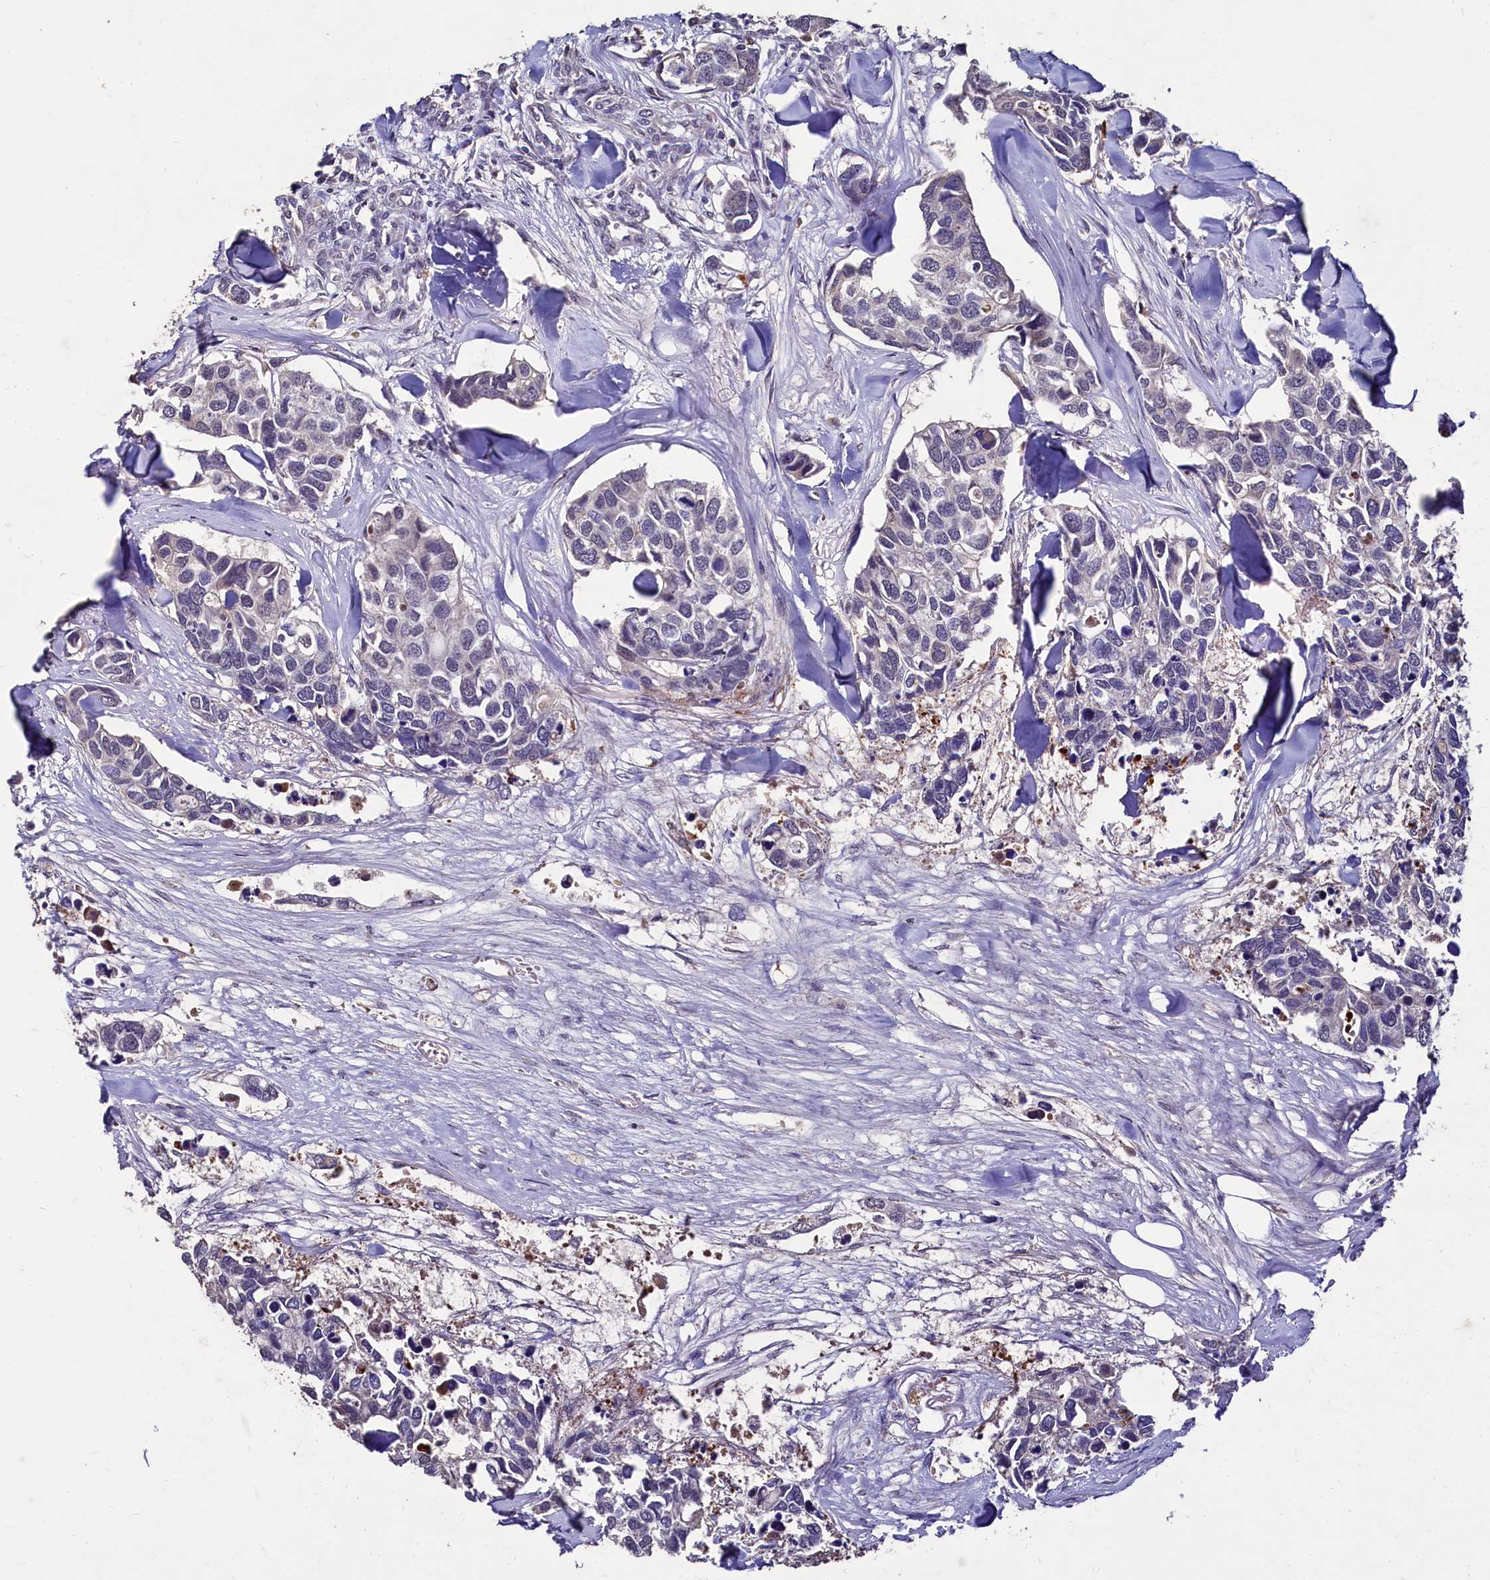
{"staining": {"intensity": "negative", "quantity": "none", "location": "none"}, "tissue": "breast cancer", "cell_type": "Tumor cells", "image_type": "cancer", "snomed": [{"axis": "morphology", "description": "Duct carcinoma"}, {"axis": "topography", "description": "Breast"}], "caption": "High power microscopy image of an immunohistochemistry photomicrograph of breast cancer, revealing no significant expression in tumor cells.", "gene": "CSTPP1", "patient": {"sex": "female", "age": 83}}